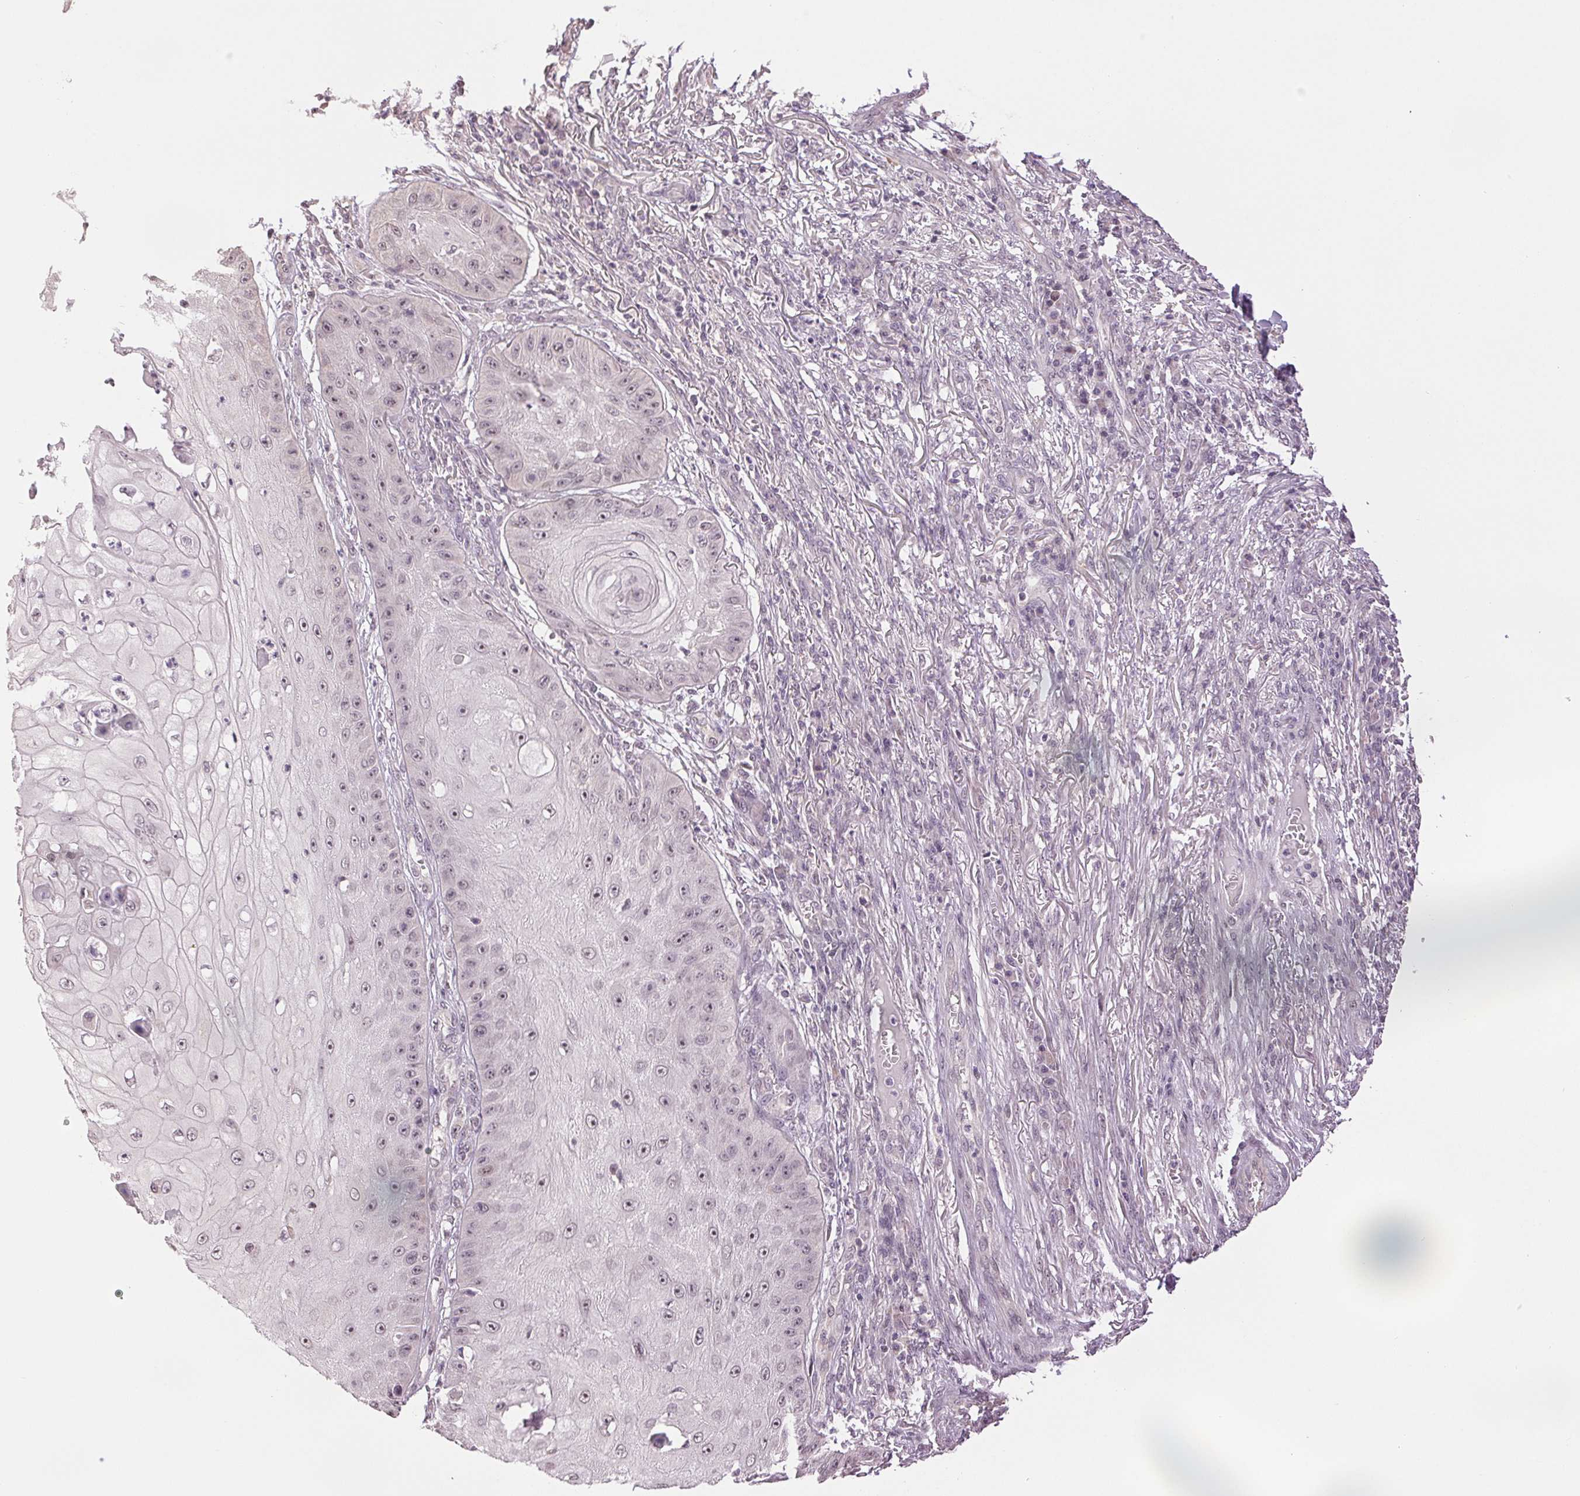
{"staining": {"intensity": "weak", "quantity": "<25%", "location": "nuclear"}, "tissue": "skin cancer", "cell_type": "Tumor cells", "image_type": "cancer", "snomed": [{"axis": "morphology", "description": "Squamous cell carcinoma, NOS"}, {"axis": "topography", "description": "Skin"}], "caption": "IHC photomicrograph of squamous cell carcinoma (skin) stained for a protein (brown), which shows no expression in tumor cells.", "gene": "PLCB1", "patient": {"sex": "male", "age": 70}}